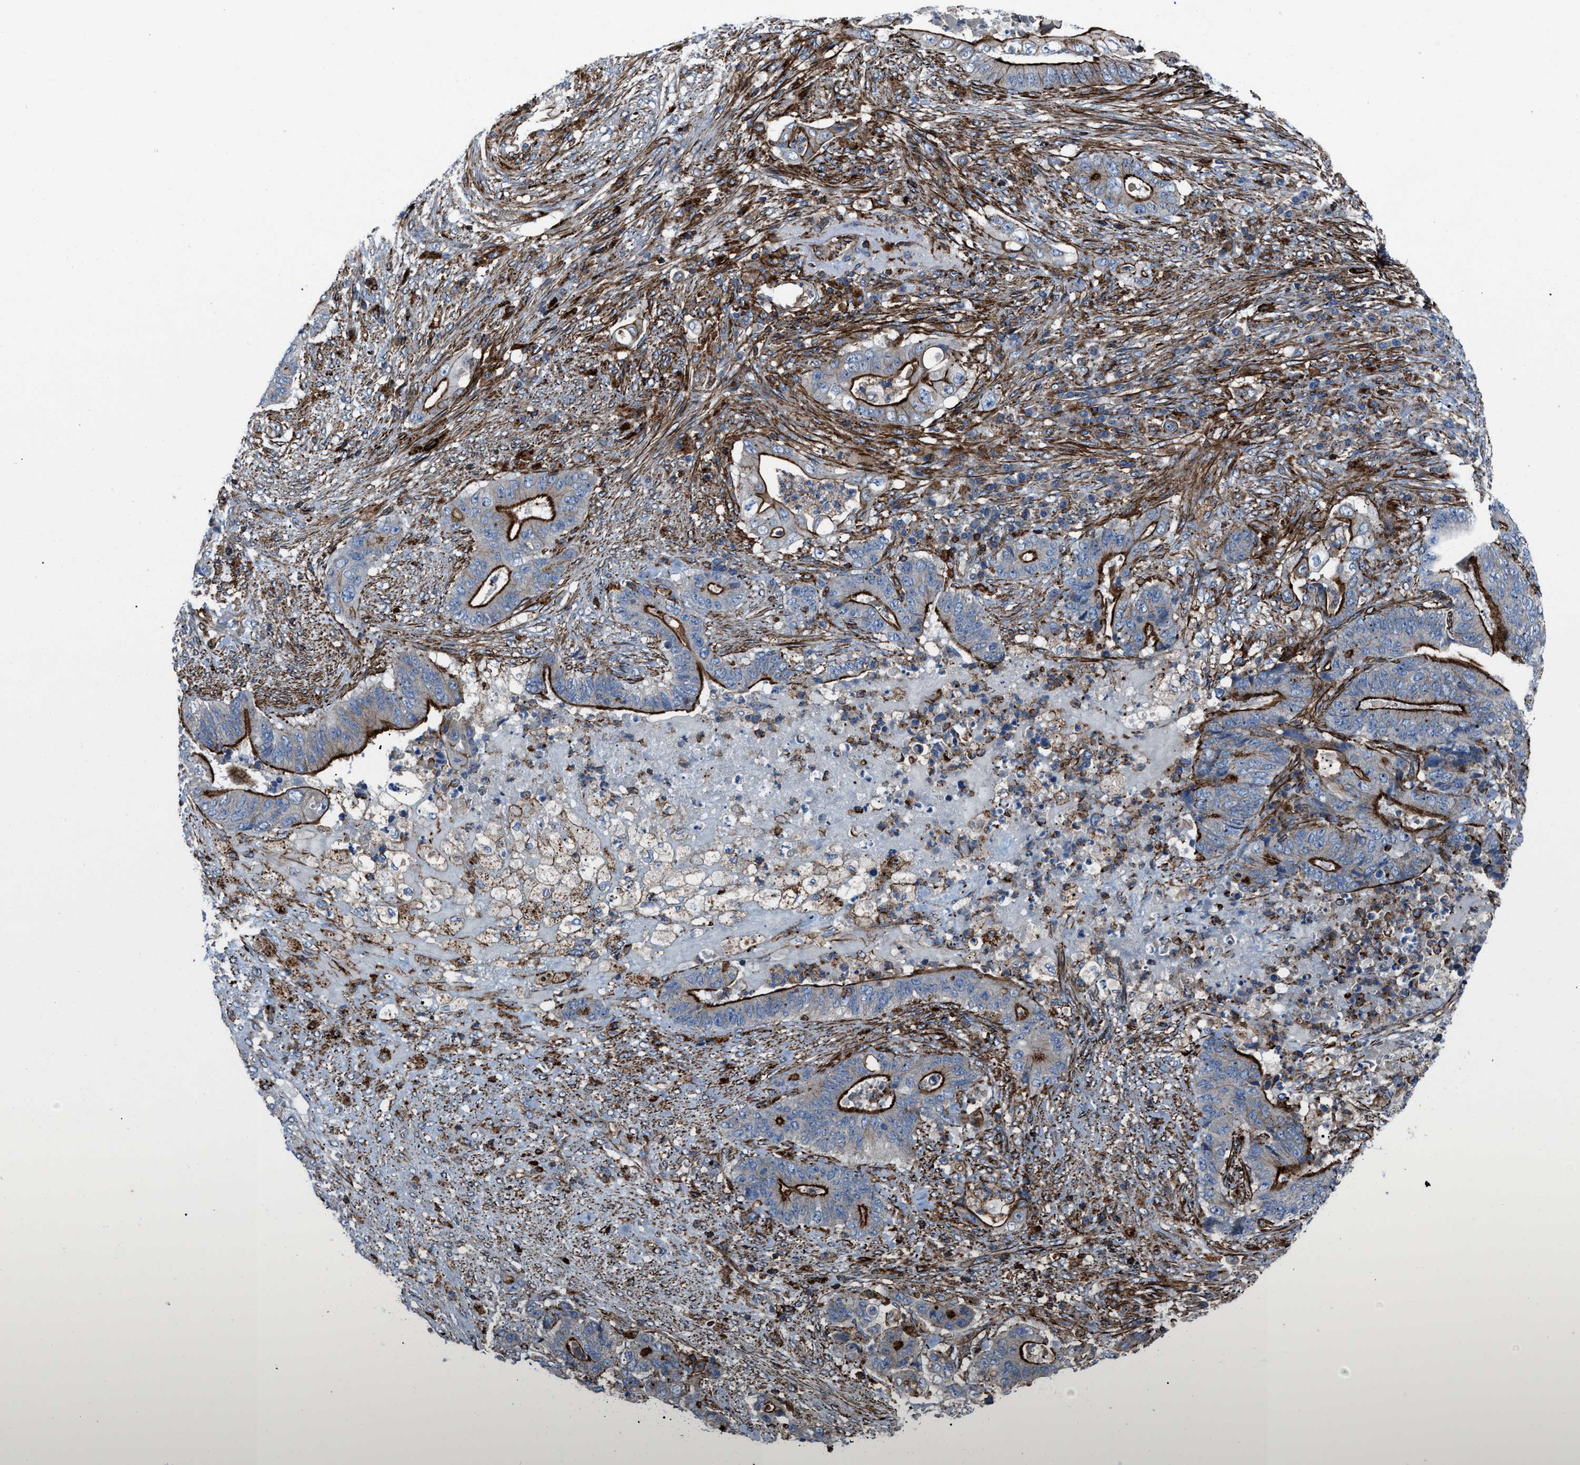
{"staining": {"intensity": "strong", "quantity": ">75%", "location": "cytoplasmic/membranous"}, "tissue": "stomach cancer", "cell_type": "Tumor cells", "image_type": "cancer", "snomed": [{"axis": "morphology", "description": "Adenocarcinoma, NOS"}, {"axis": "topography", "description": "Stomach"}], "caption": "Immunohistochemistry (IHC) of human stomach cancer (adenocarcinoma) shows high levels of strong cytoplasmic/membranous staining in about >75% of tumor cells.", "gene": "AGPAT2", "patient": {"sex": "female", "age": 73}}